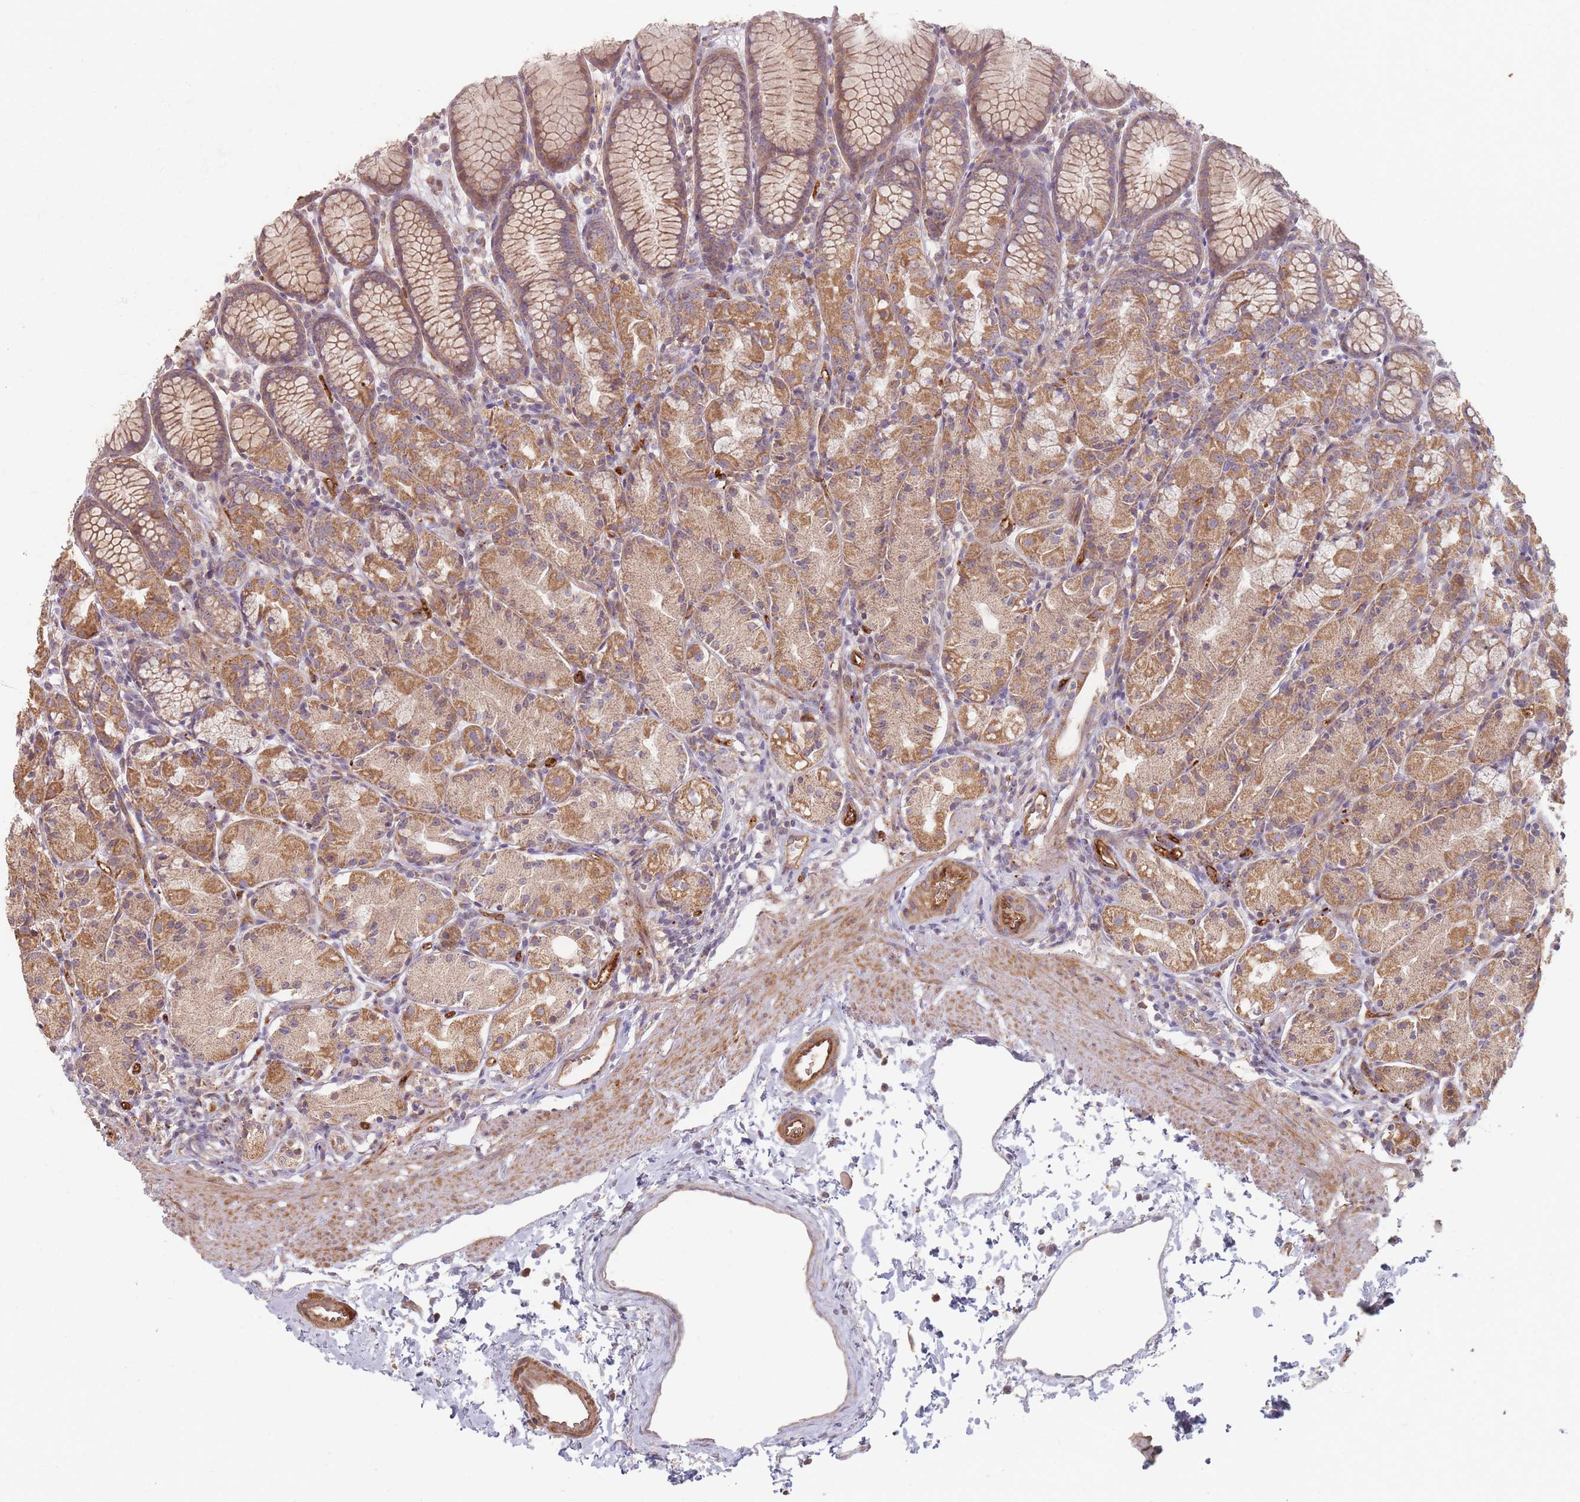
{"staining": {"intensity": "moderate", "quantity": "25%-75%", "location": "cytoplasmic/membranous"}, "tissue": "stomach", "cell_type": "Glandular cells", "image_type": "normal", "snomed": [{"axis": "morphology", "description": "Normal tissue, NOS"}, {"axis": "topography", "description": "Stomach, upper"}], "caption": "Immunohistochemistry staining of benign stomach, which demonstrates medium levels of moderate cytoplasmic/membranous expression in approximately 25%-75% of glandular cells indicating moderate cytoplasmic/membranous protein staining. The staining was performed using DAB (brown) for protein detection and nuclei were counterstained in hematoxylin (blue).", "gene": "MRPS6", "patient": {"sex": "male", "age": 47}}